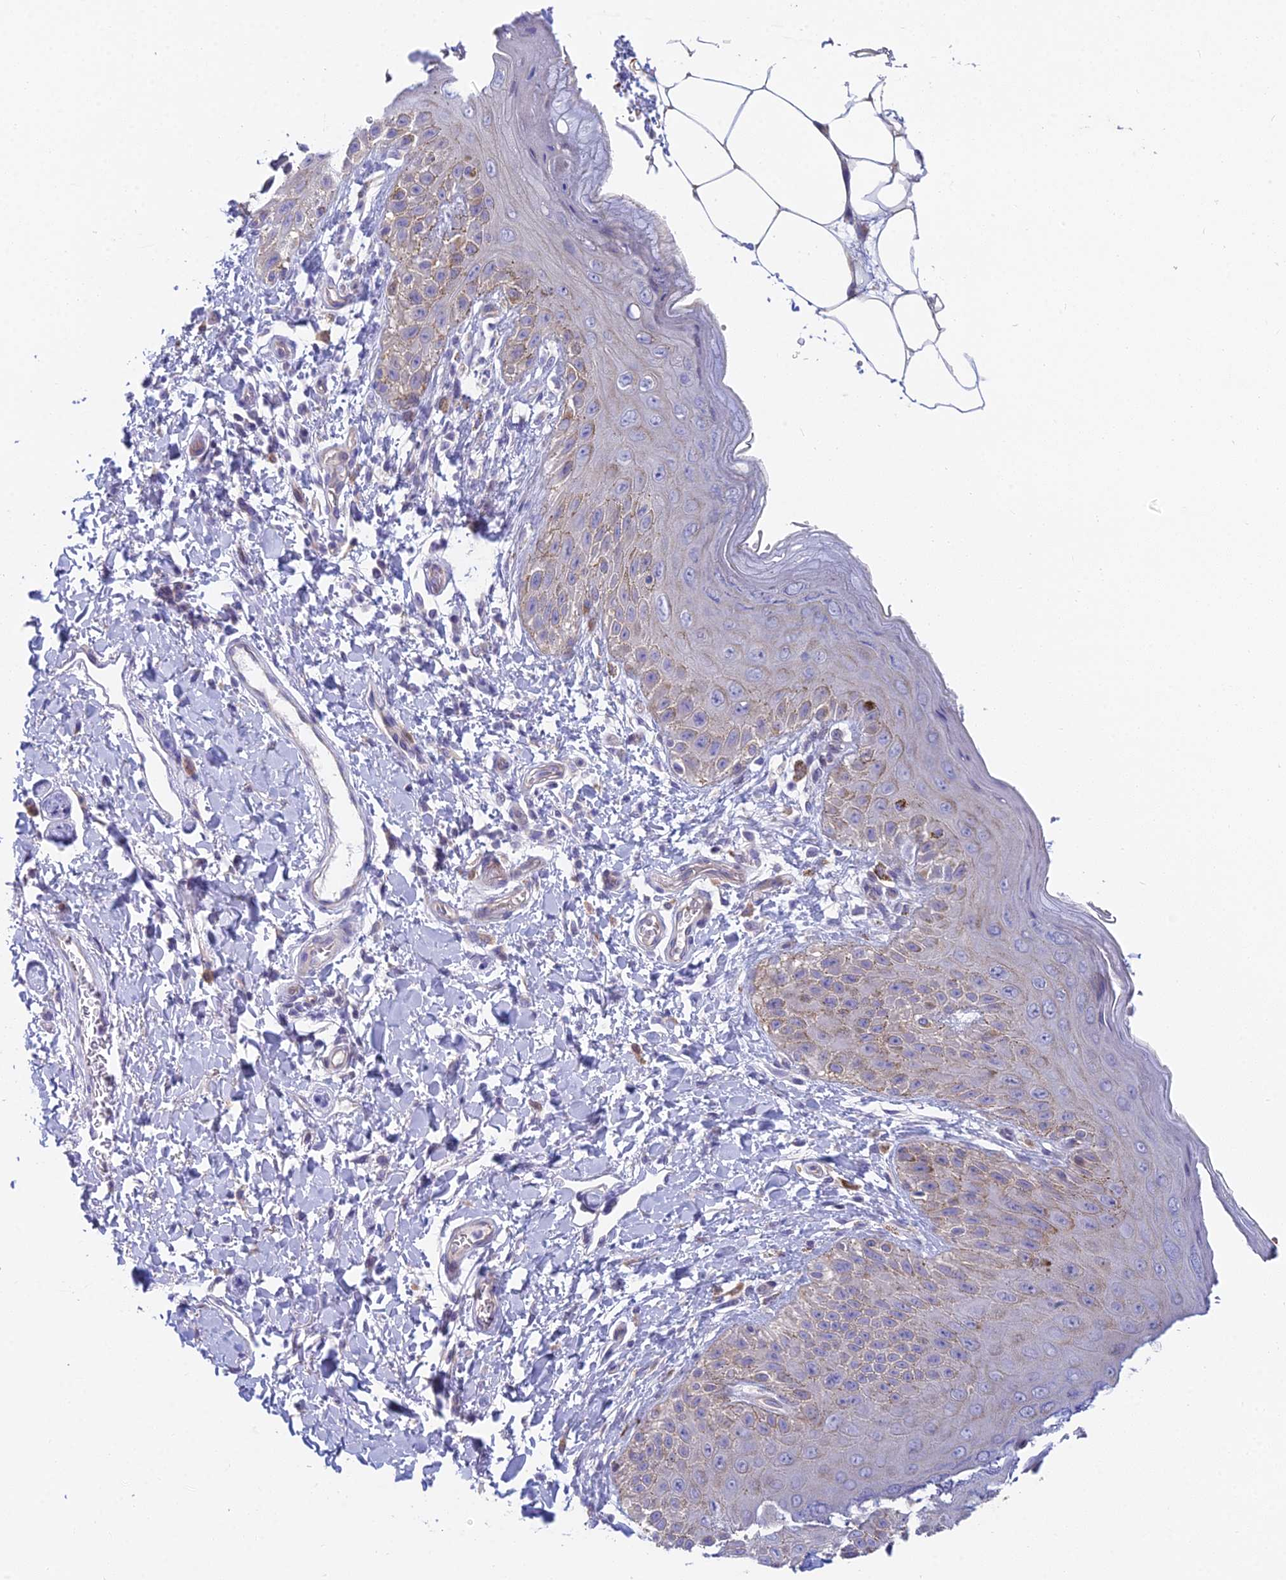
{"staining": {"intensity": "weak", "quantity": "<25%", "location": "cytoplasmic/membranous"}, "tissue": "skin", "cell_type": "Epidermal cells", "image_type": "normal", "snomed": [{"axis": "morphology", "description": "Normal tissue, NOS"}, {"axis": "topography", "description": "Anal"}], "caption": "Immunohistochemistry photomicrograph of benign skin: human skin stained with DAB (3,3'-diaminobenzidine) reveals no significant protein staining in epidermal cells.", "gene": "ZNF564", "patient": {"sex": "male", "age": 44}}